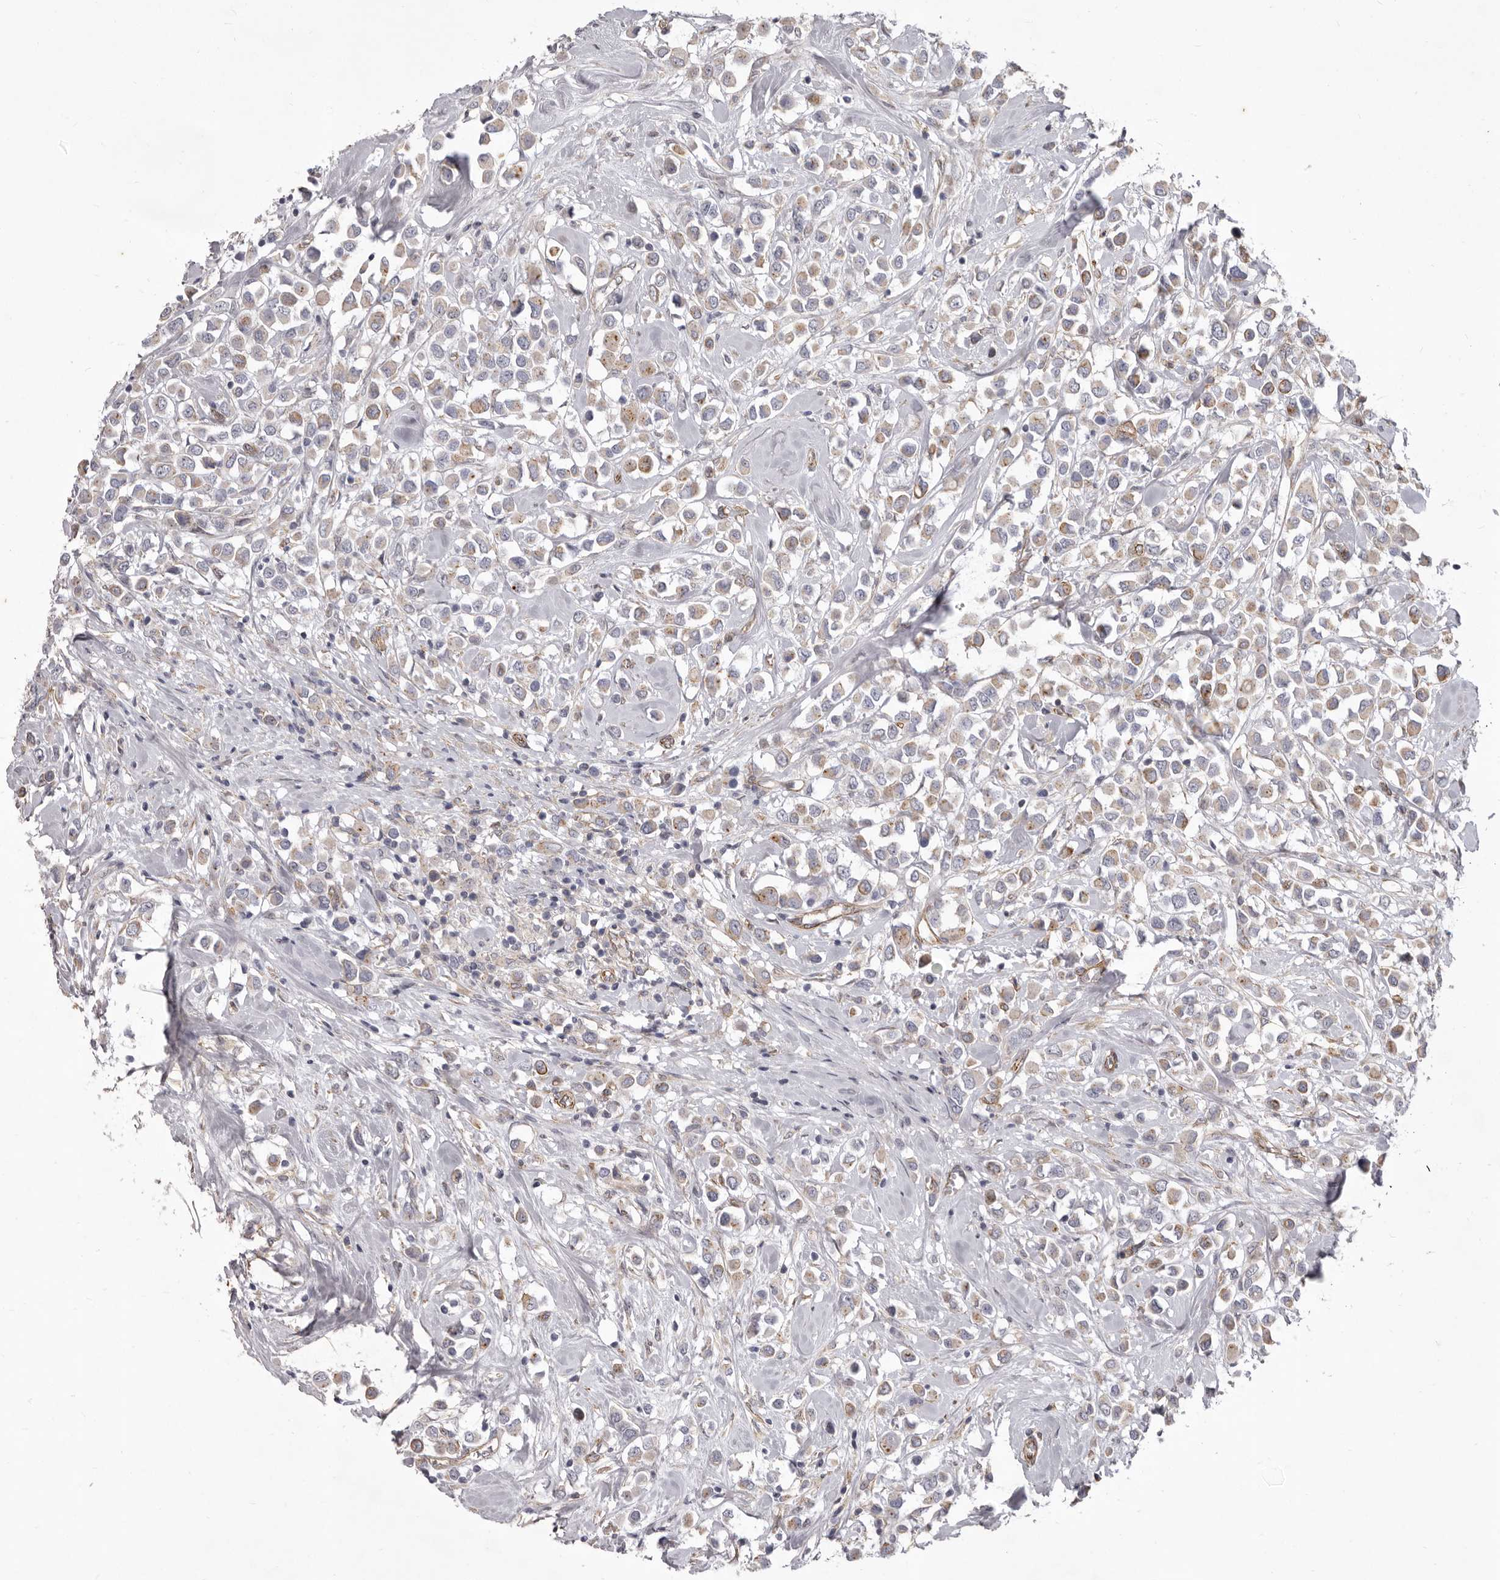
{"staining": {"intensity": "weak", "quantity": ">75%", "location": "cytoplasmic/membranous"}, "tissue": "breast cancer", "cell_type": "Tumor cells", "image_type": "cancer", "snomed": [{"axis": "morphology", "description": "Duct carcinoma"}, {"axis": "topography", "description": "Breast"}], "caption": "An IHC photomicrograph of tumor tissue is shown. Protein staining in brown highlights weak cytoplasmic/membranous positivity in breast cancer within tumor cells. (Brightfield microscopy of DAB IHC at high magnification).", "gene": "P2RX6", "patient": {"sex": "female", "age": 61}}